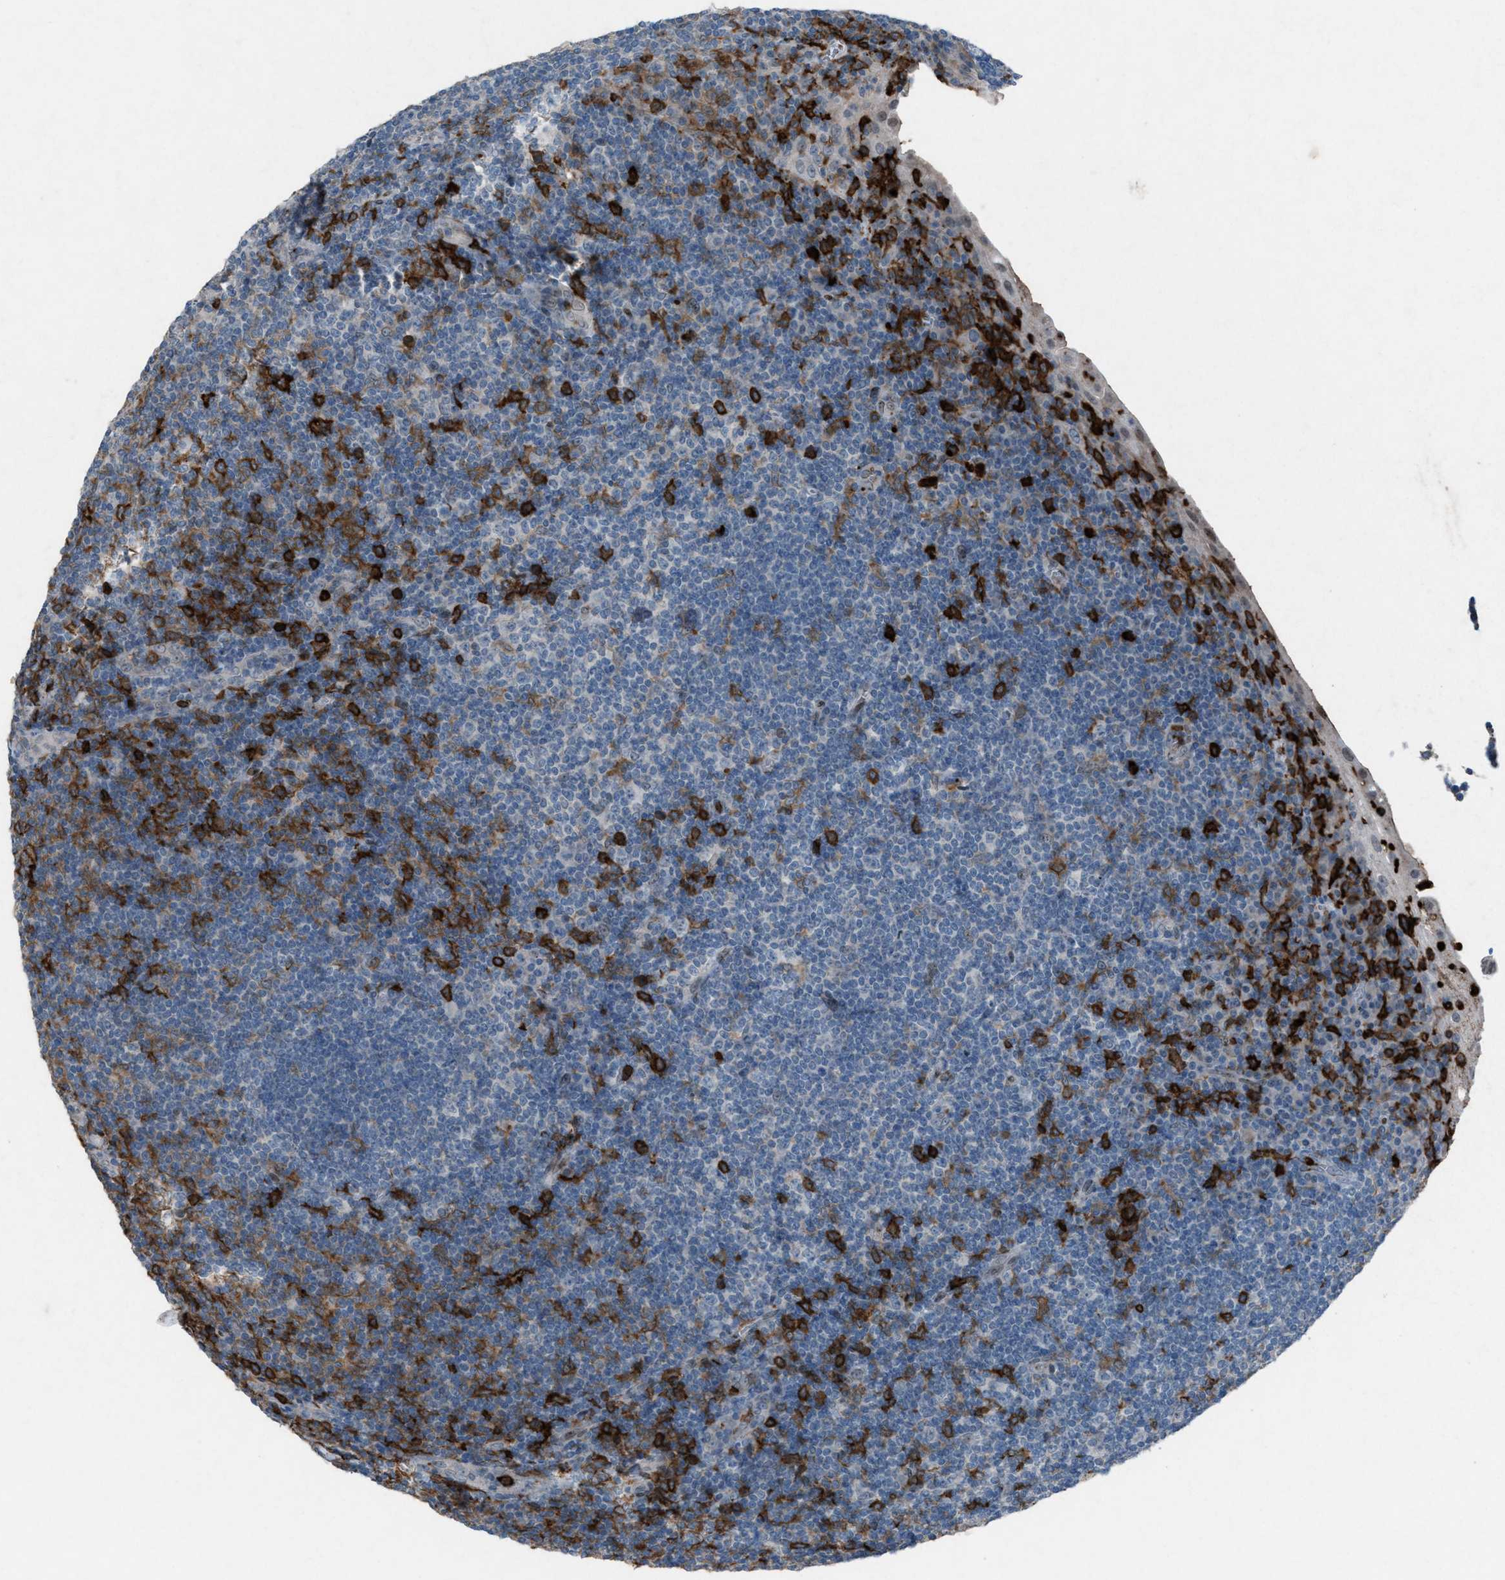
{"staining": {"intensity": "negative", "quantity": "none", "location": "none"}, "tissue": "tonsil", "cell_type": "Germinal center cells", "image_type": "normal", "snomed": [{"axis": "morphology", "description": "Normal tissue, NOS"}, {"axis": "topography", "description": "Tonsil"}], "caption": "This image is of benign tonsil stained with immunohistochemistry to label a protein in brown with the nuclei are counter-stained blue. There is no staining in germinal center cells. (DAB (3,3'-diaminobenzidine) immunohistochemistry (IHC), high magnification).", "gene": "FCER1G", "patient": {"sex": "male", "age": 37}}